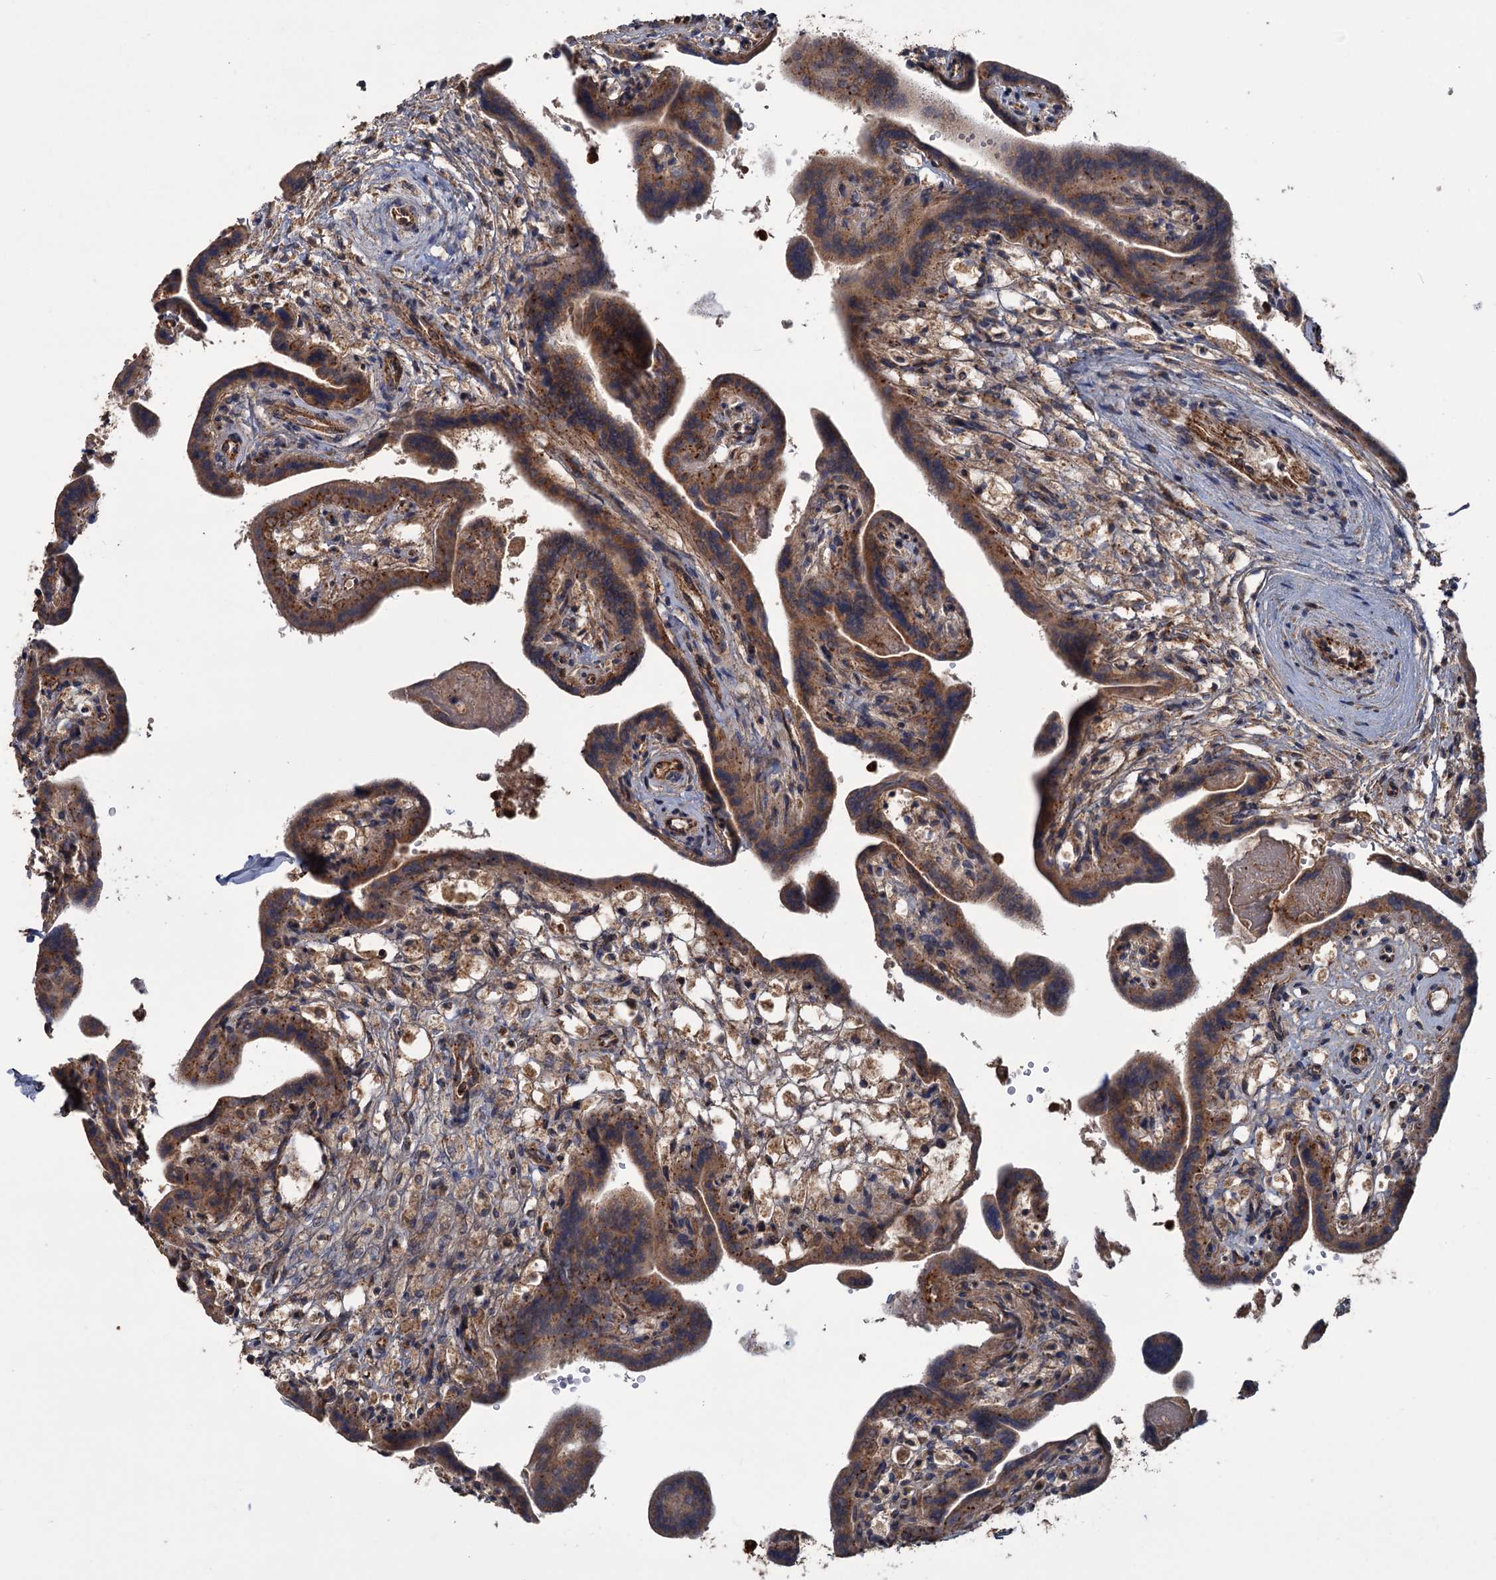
{"staining": {"intensity": "strong", "quantity": ">75%", "location": "cytoplasmic/membranous,nuclear"}, "tissue": "placenta", "cell_type": "Trophoblastic cells", "image_type": "normal", "snomed": [{"axis": "morphology", "description": "Normal tissue, NOS"}, {"axis": "topography", "description": "Placenta"}], "caption": "Trophoblastic cells show strong cytoplasmic/membranous,nuclear positivity in about >75% of cells in benign placenta.", "gene": "KANSL2", "patient": {"sex": "female", "age": 37}}